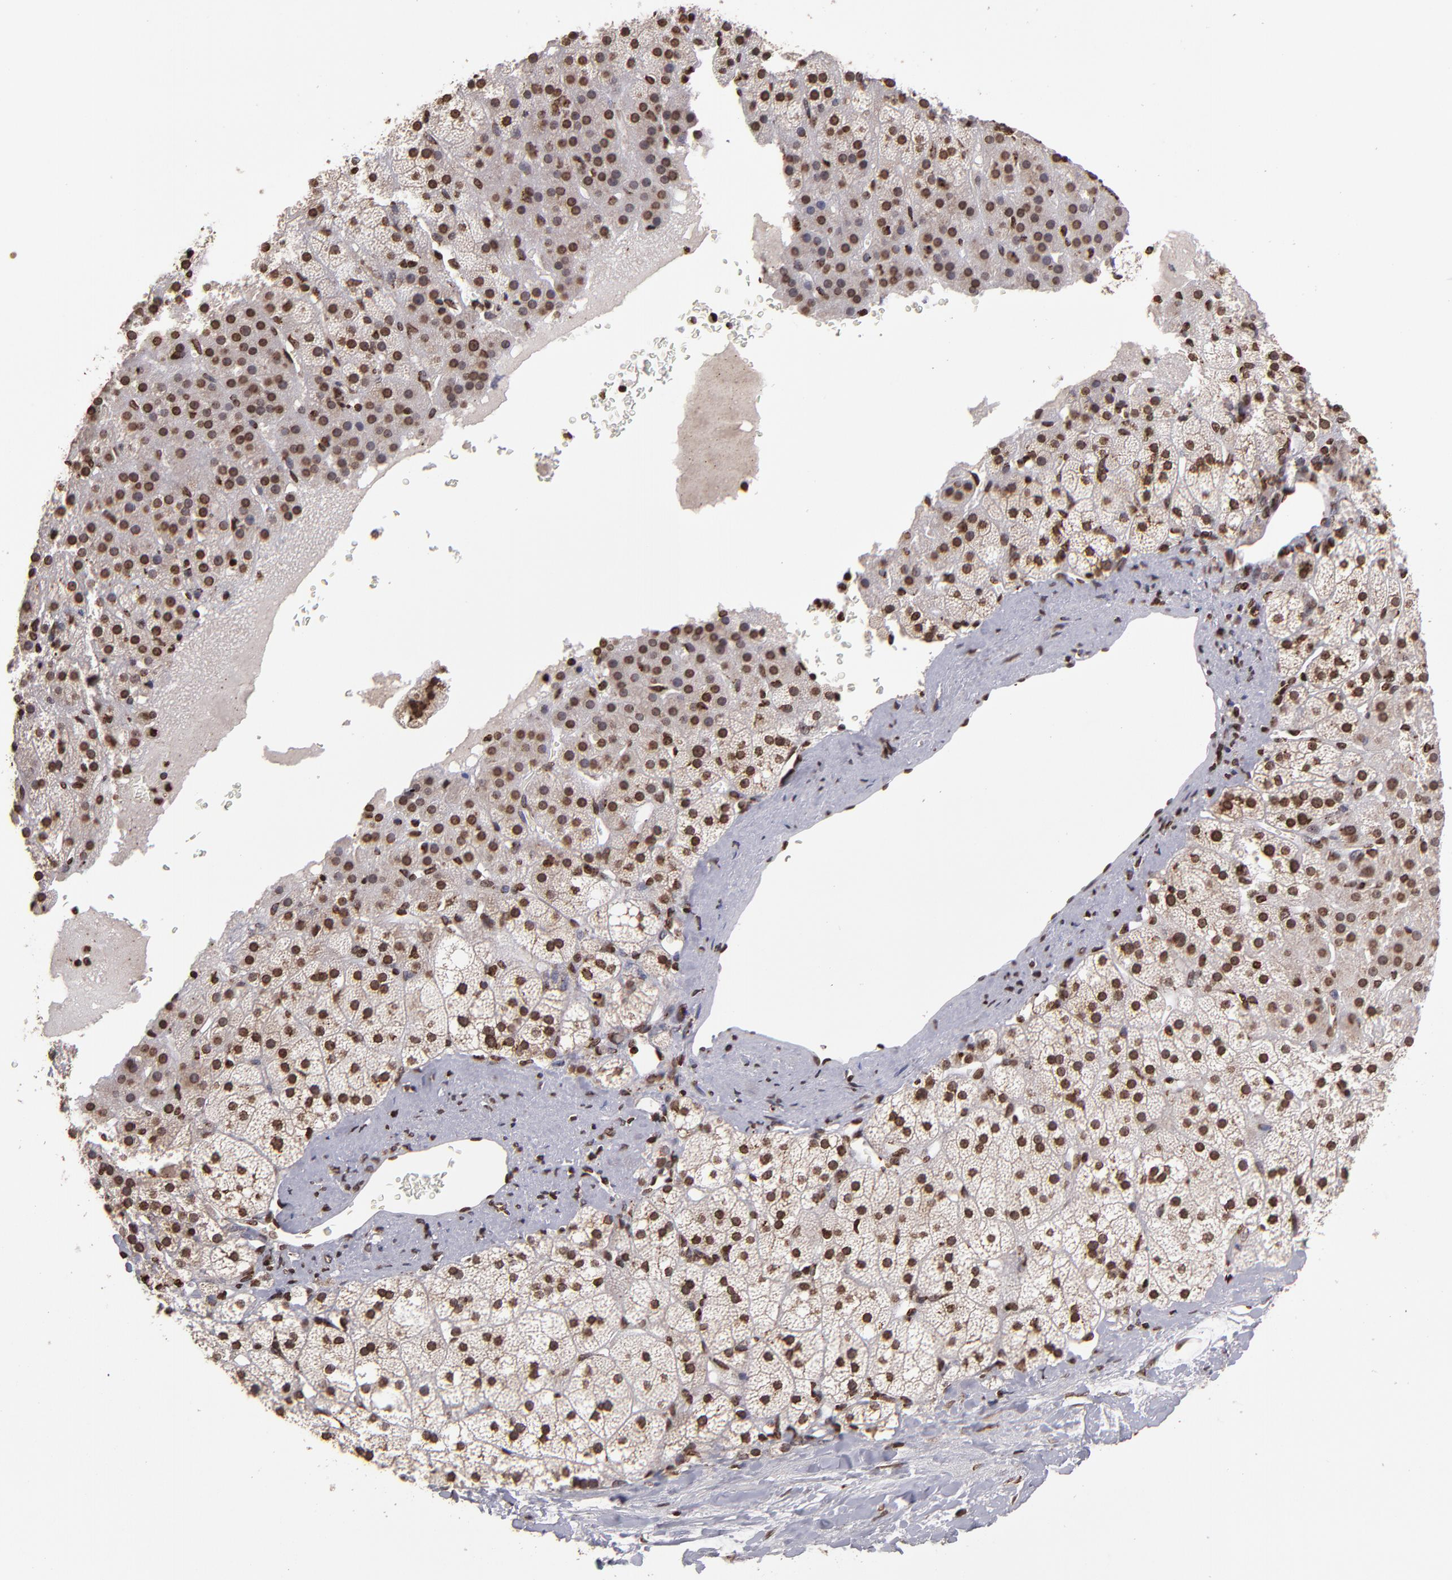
{"staining": {"intensity": "strong", "quantity": ">75%", "location": "cytoplasmic/membranous,nuclear"}, "tissue": "adrenal gland", "cell_type": "Glandular cells", "image_type": "normal", "snomed": [{"axis": "morphology", "description": "Normal tissue, NOS"}, {"axis": "topography", "description": "Adrenal gland"}], "caption": "Protein expression analysis of unremarkable adrenal gland displays strong cytoplasmic/membranous,nuclear expression in about >75% of glandular cells.", "gene": "CSDC2", "patient": {"sex": "male", "age": 35}}